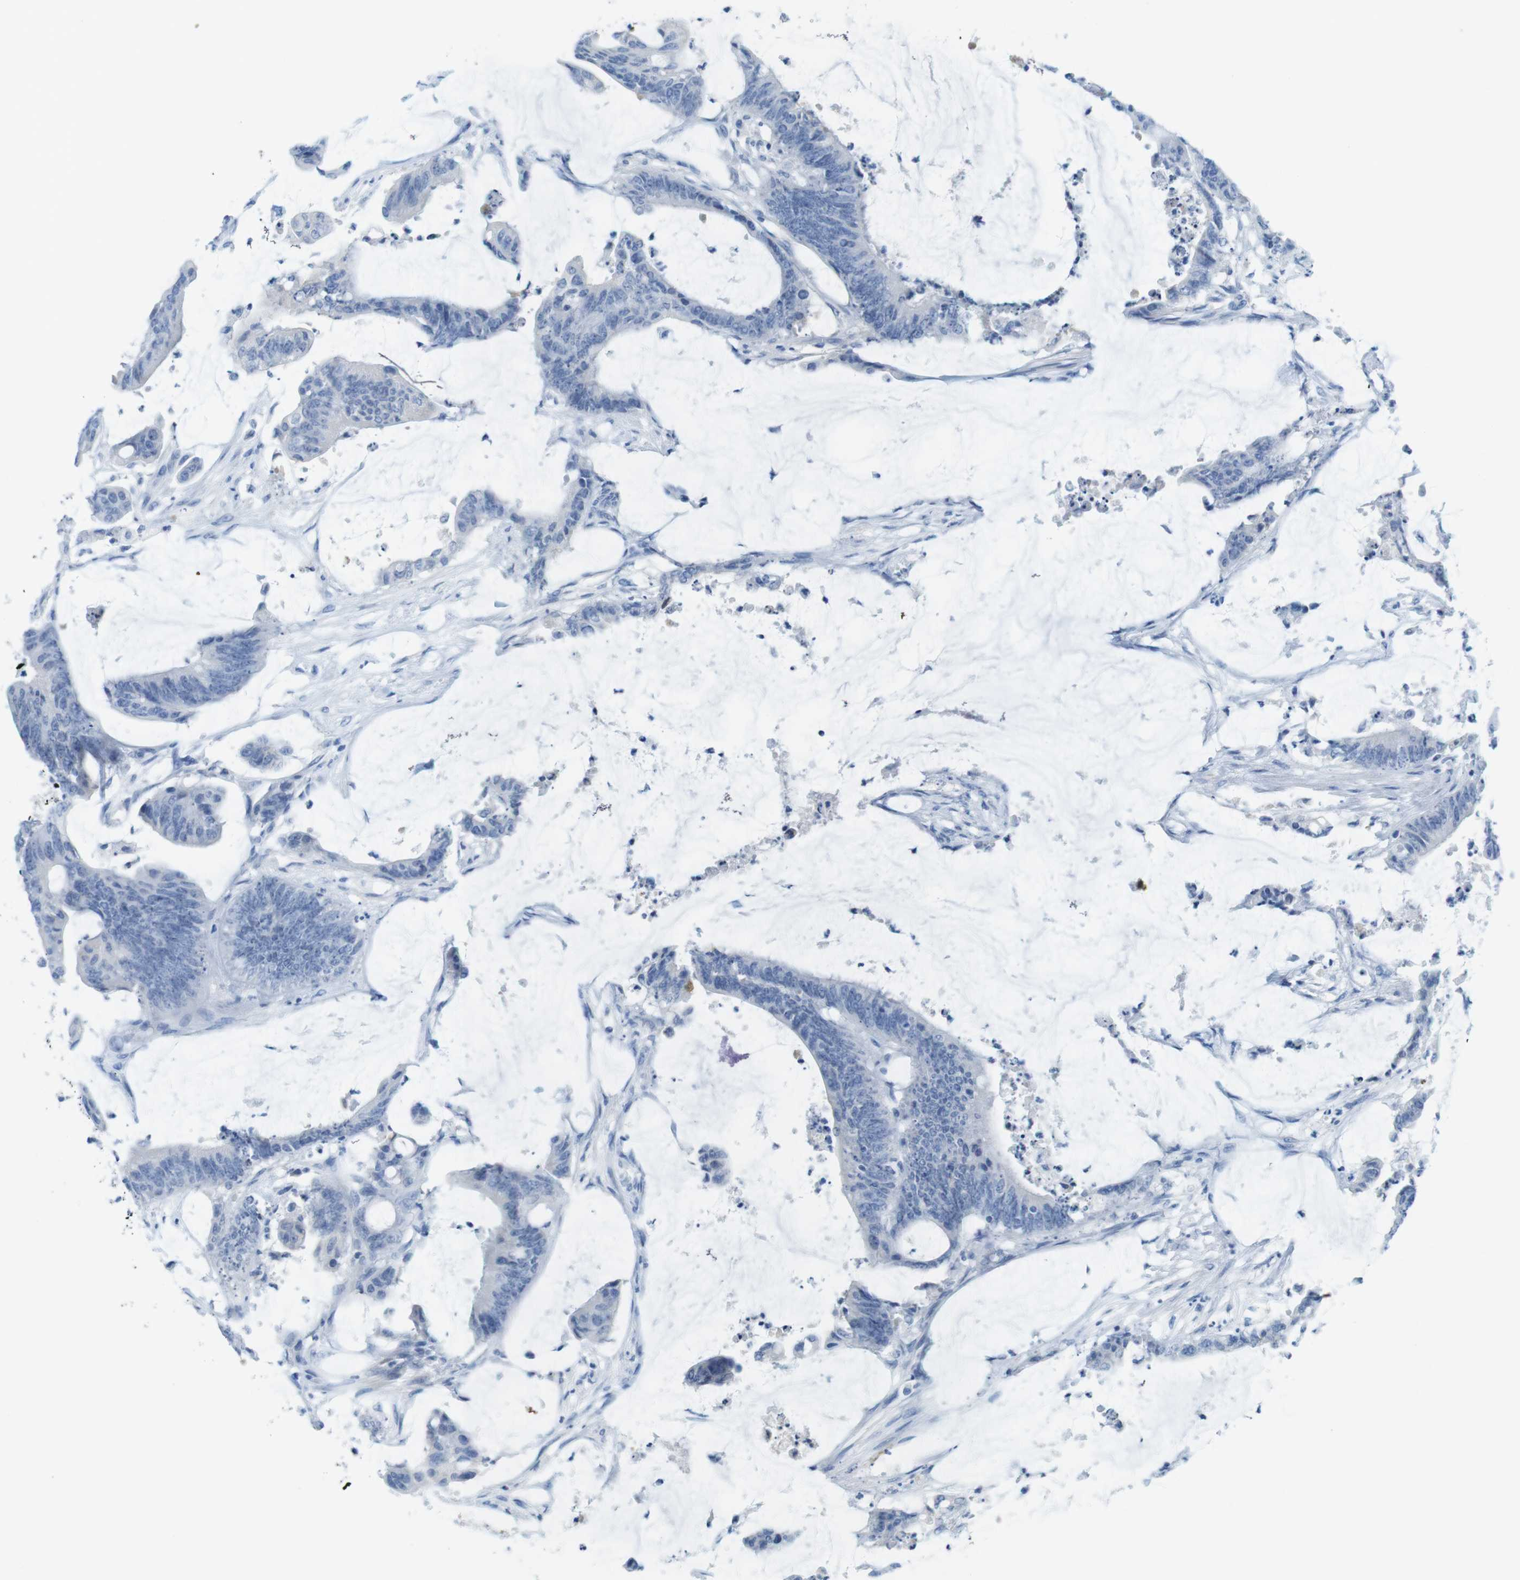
{"staining": {"intensity": "negative", "quantity": "none", "location": "none"}, "tissue": "colorectal cancer", "cell_type": "Tumor cells", "image_type": "cancer", "snomed": [{"axis": "morphology", "description": "Adenocarcinoma, NOS"}, {"axis": "topography", "description": "Rectum"}], "caption": "High magnification brightfield microscopy of colorectal cancer stained with DAB (brown) and counterstained with hematoxylin (blue): tumor cells show no significant staining.", "gene": "GAP43", "patient": {"sex": "female", "age": 66}}